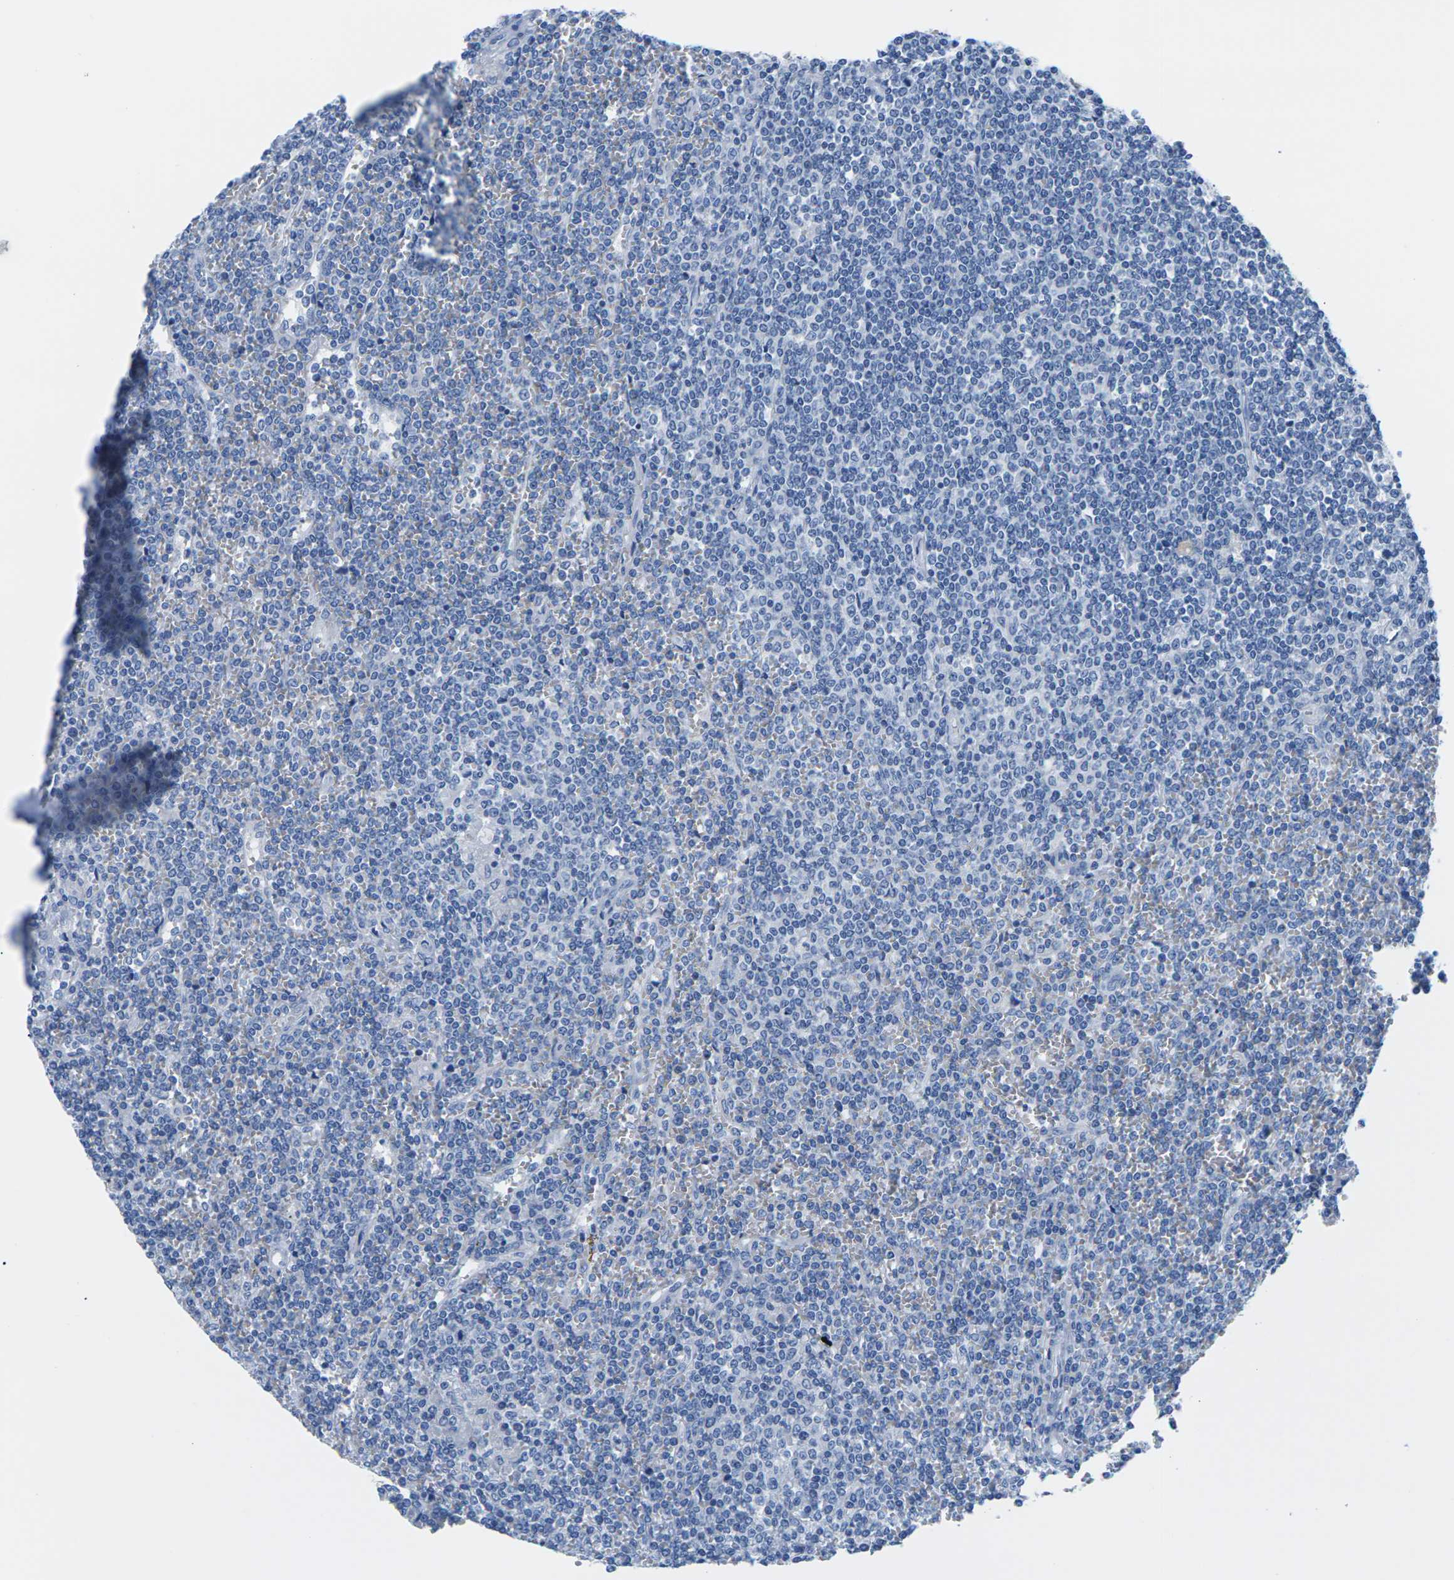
{"staining": {"intensity": "negative", "quantity": "none", "location": "none"}, "tissue": "lymphoma", "cell_type": "Tumor cells", "image_type": "cancer", "snomed": [{"axis": "morphology", "description": "Malignant lymphoma, non-Hodgkin's type, Low grade"}, {"axis": "topography", "description": "Spleen"}], "caption": "Lymphoma was stained to show a protein in brown. There is no significant expression in tumor cells.", "gene": "SLC12A1", "patient": {"sex": "female", "age": 19}}